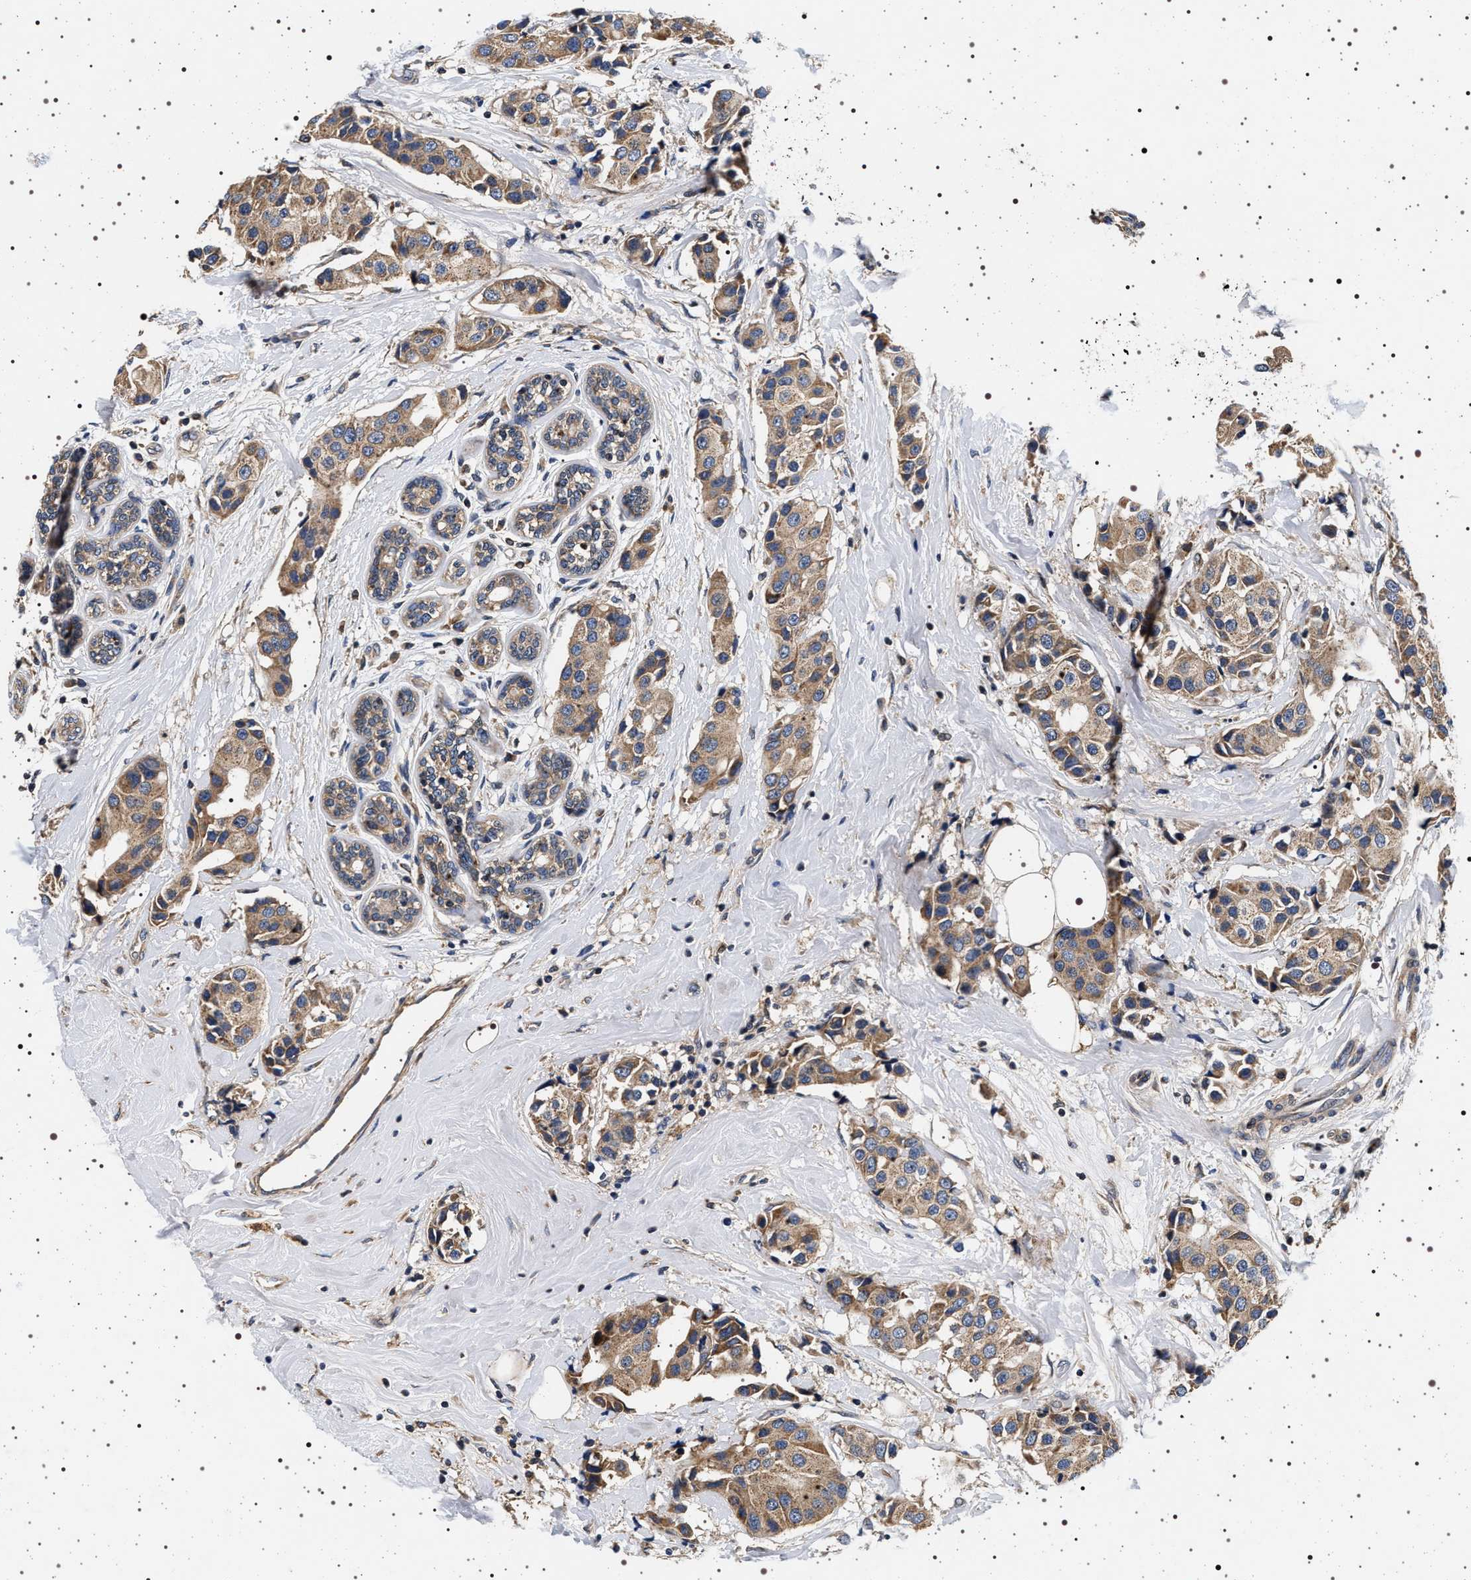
{"staining": {"intensity": "moderate", "quantity": ">75%", "location": "cytoplasmic/membranous"}, "tissue": "breast cancer", "cell_type": "Tumor cells", "image_type": "cancer", "snomed": [{"axis": "morphology", "description": "Normal tissue, NOS"}, {"axis": "morphology", "description": "Duct carcinoma"}, {"axis": "topography", "description": "Breast"}], "caption": "This is an image of immunohistochemistry (IHC) staining of breast cancer (intraductal carcinoma), which shows moderate positivity in the cytoplasmic/membranous of tumor cells.", "gene": "DCBLD2", "patient": {"sex": "female", "age": 39}}